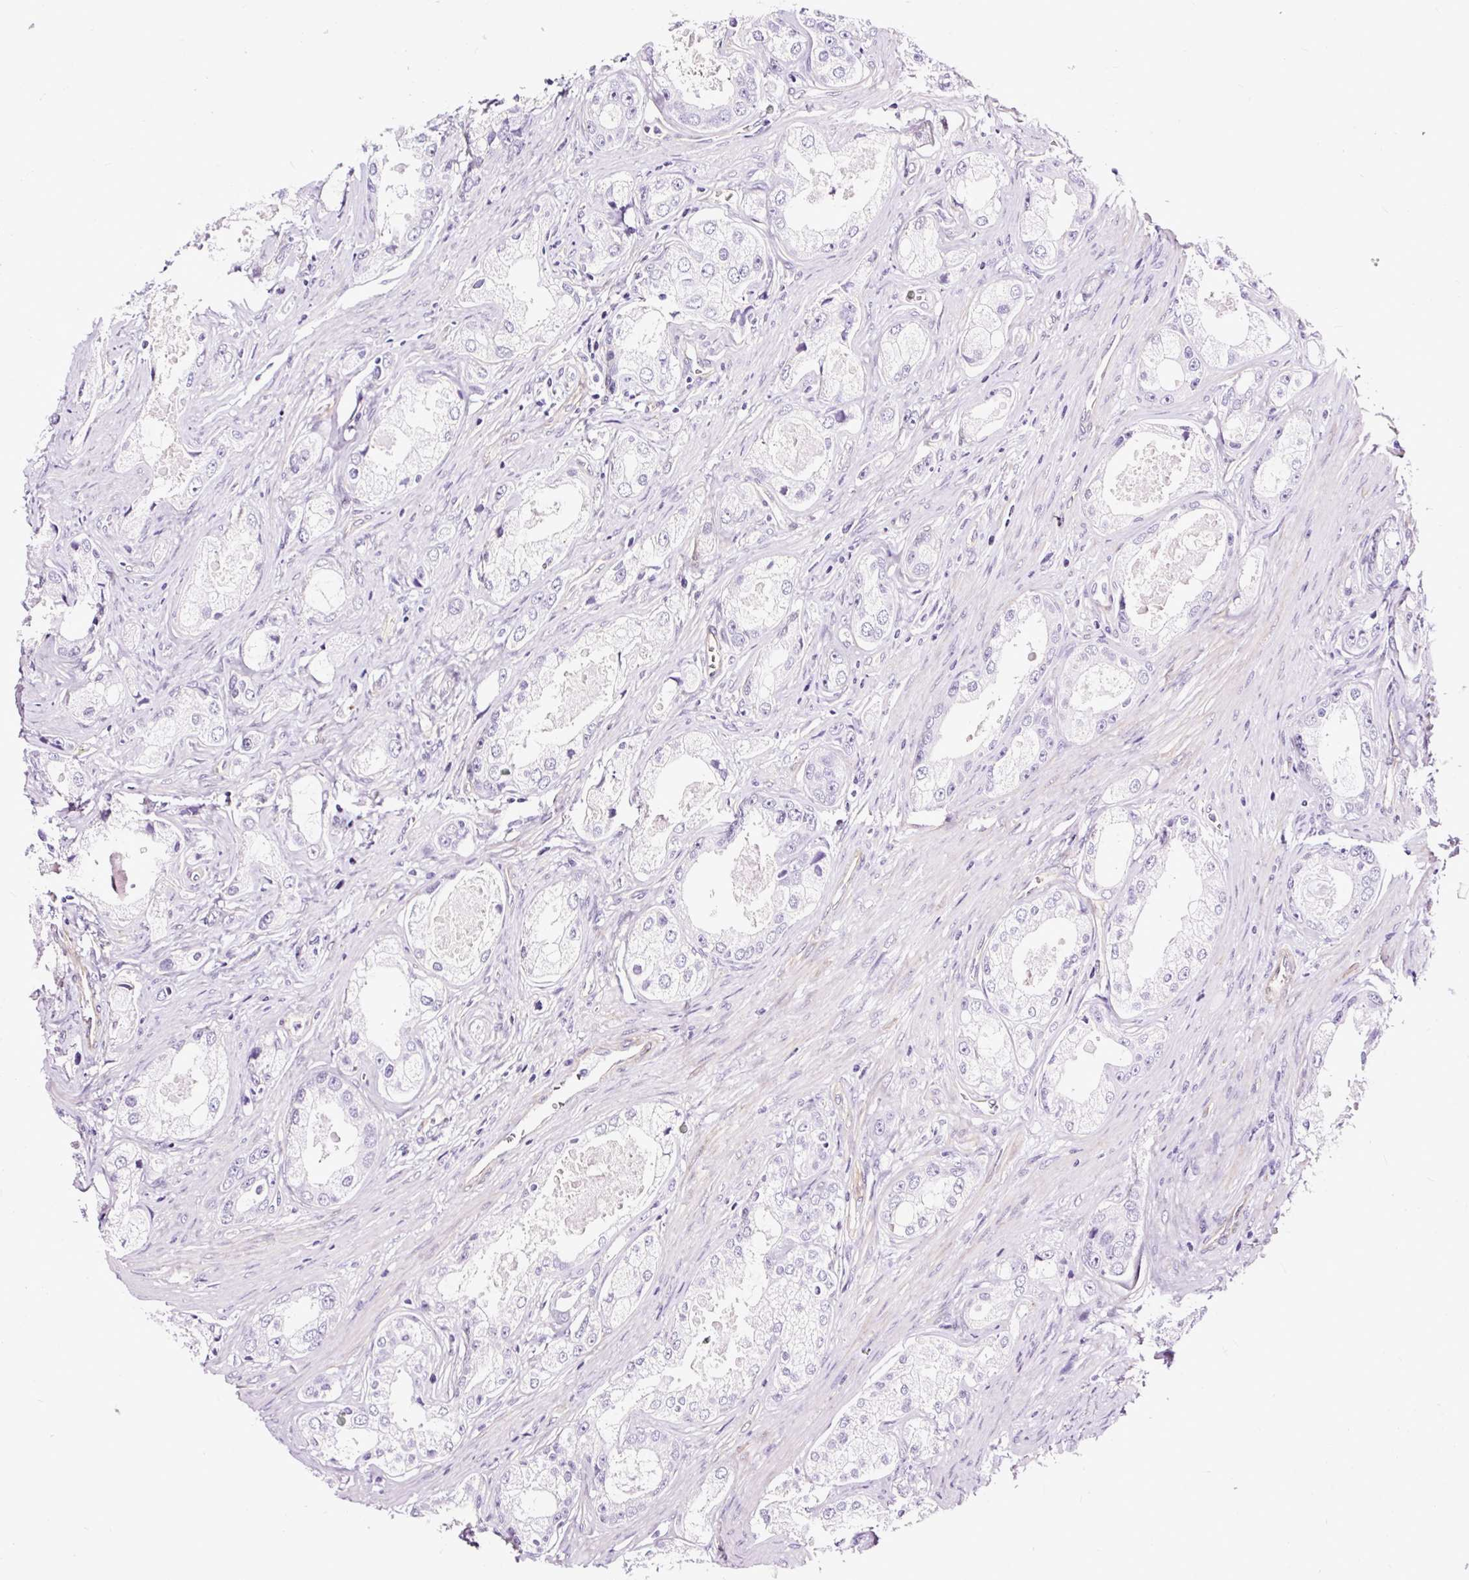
{"staining": {"intensity": "negative", "quantity": "none", "location": "none"}, "tissue": "prostate cancer", "cell_type": "Tumor cells", "image_type": "cancer", "snomed": [{"axis": "morphology", "description": "Adenocarcinoma, Low grade"}, {"axis": "topography", "description": "Prostate"}], "caption": "Tumor cells show no significant expression in prostate low-grade adenocarcinoma.", "gene": "SLC7A8", "patient": {"sex": "male", "age": 68}}